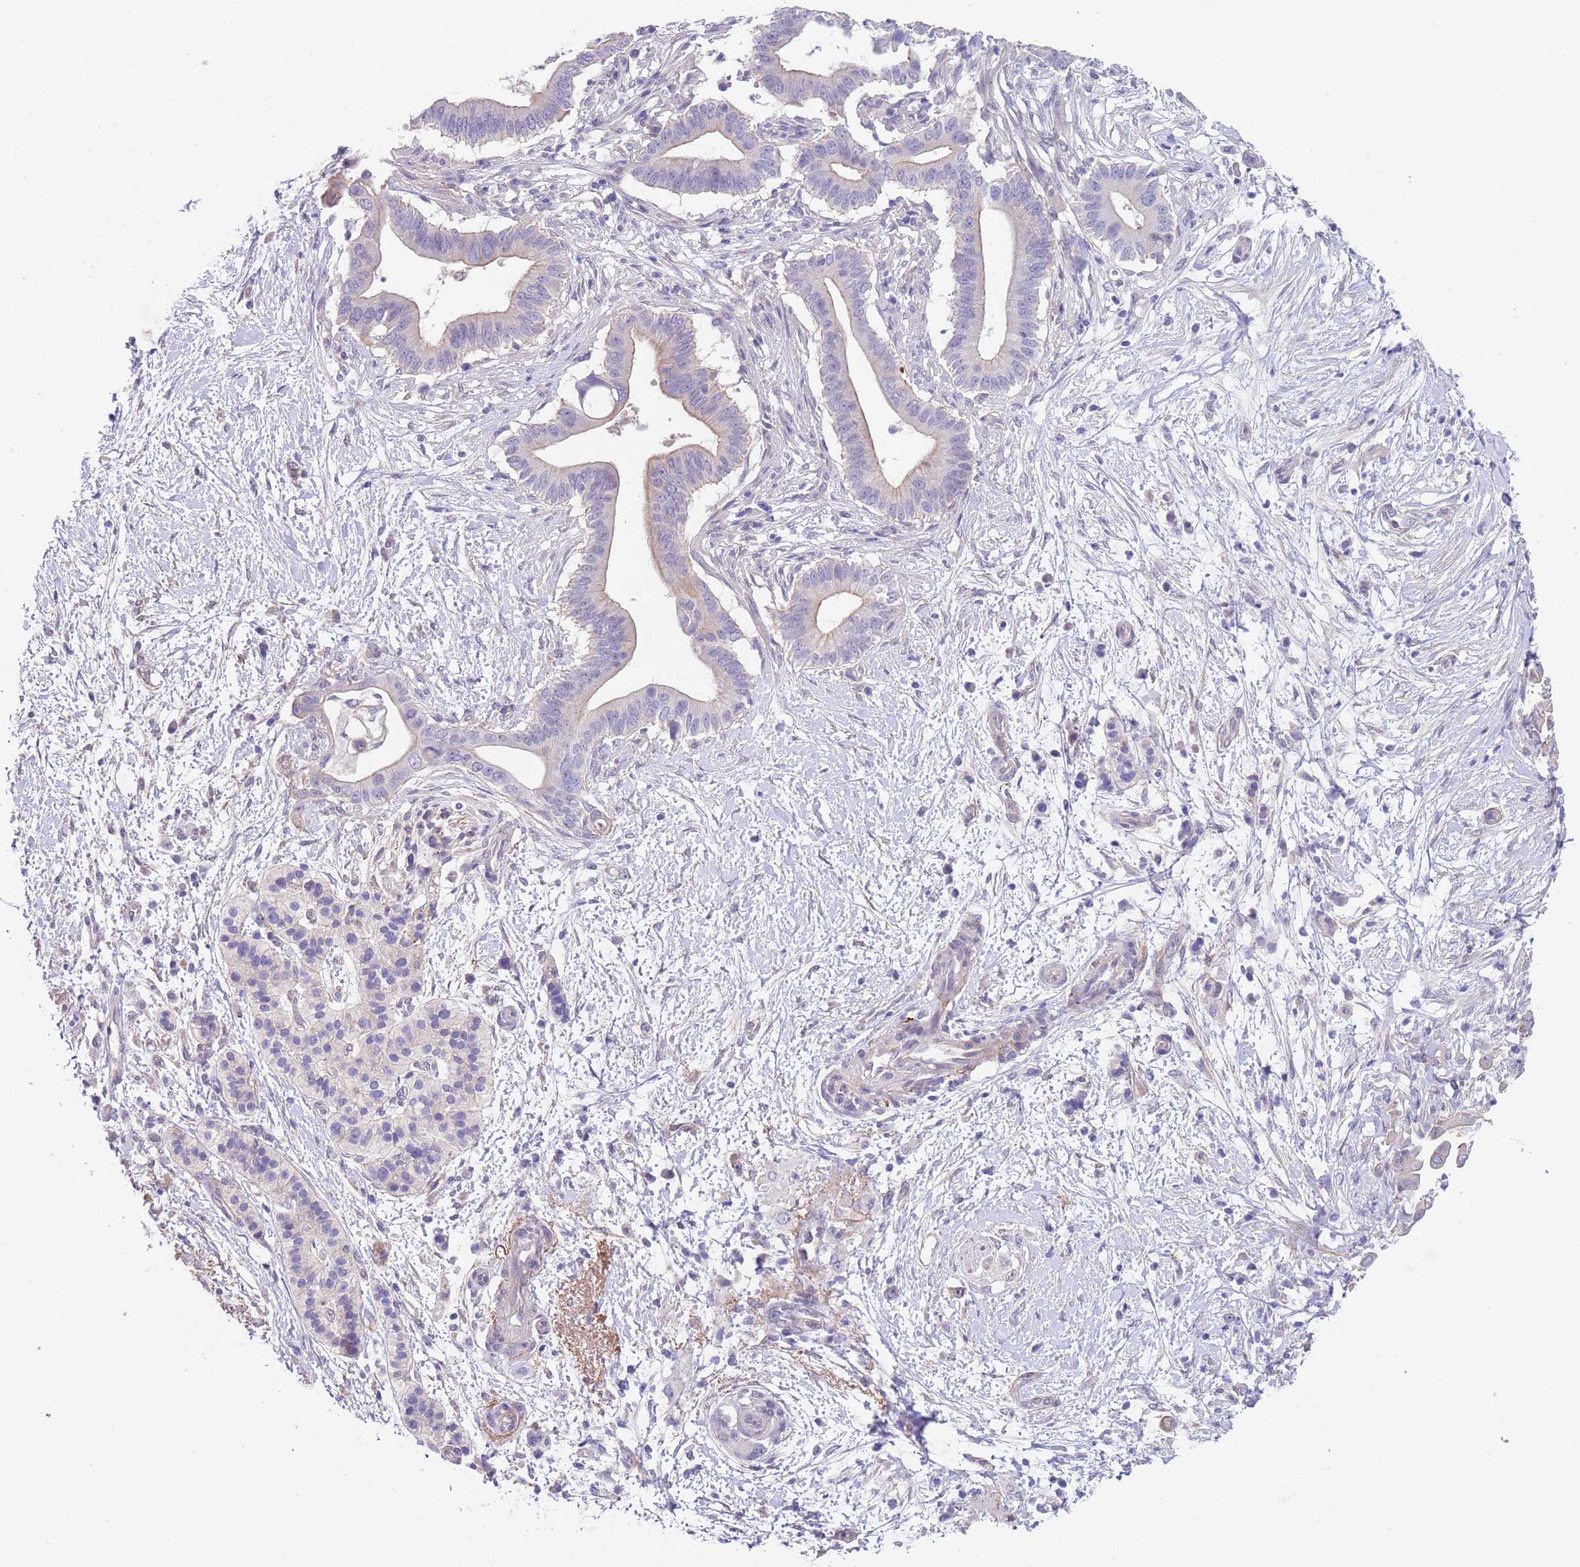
{"staining": {"intensity": "negative", "quantity": "none", "location": "none"}, "tissue": "pancreatic cancer", "cell_type": "Tumor cells", "image_type": "cancer", "snomed": [{"axis": "morphology", "description": "Adenocarcinoma, NOS"}, {"axis": "topography", "description": "Pancreas"}], "caption": "Immunohistochemical staining of pancreatic adenocarcinoma displays no significant expression in tumor cells. (IHC, brightfield microscopy, high magnification).", "gene": "RNF169", "patient": {"sex": "male", "age": 68}}